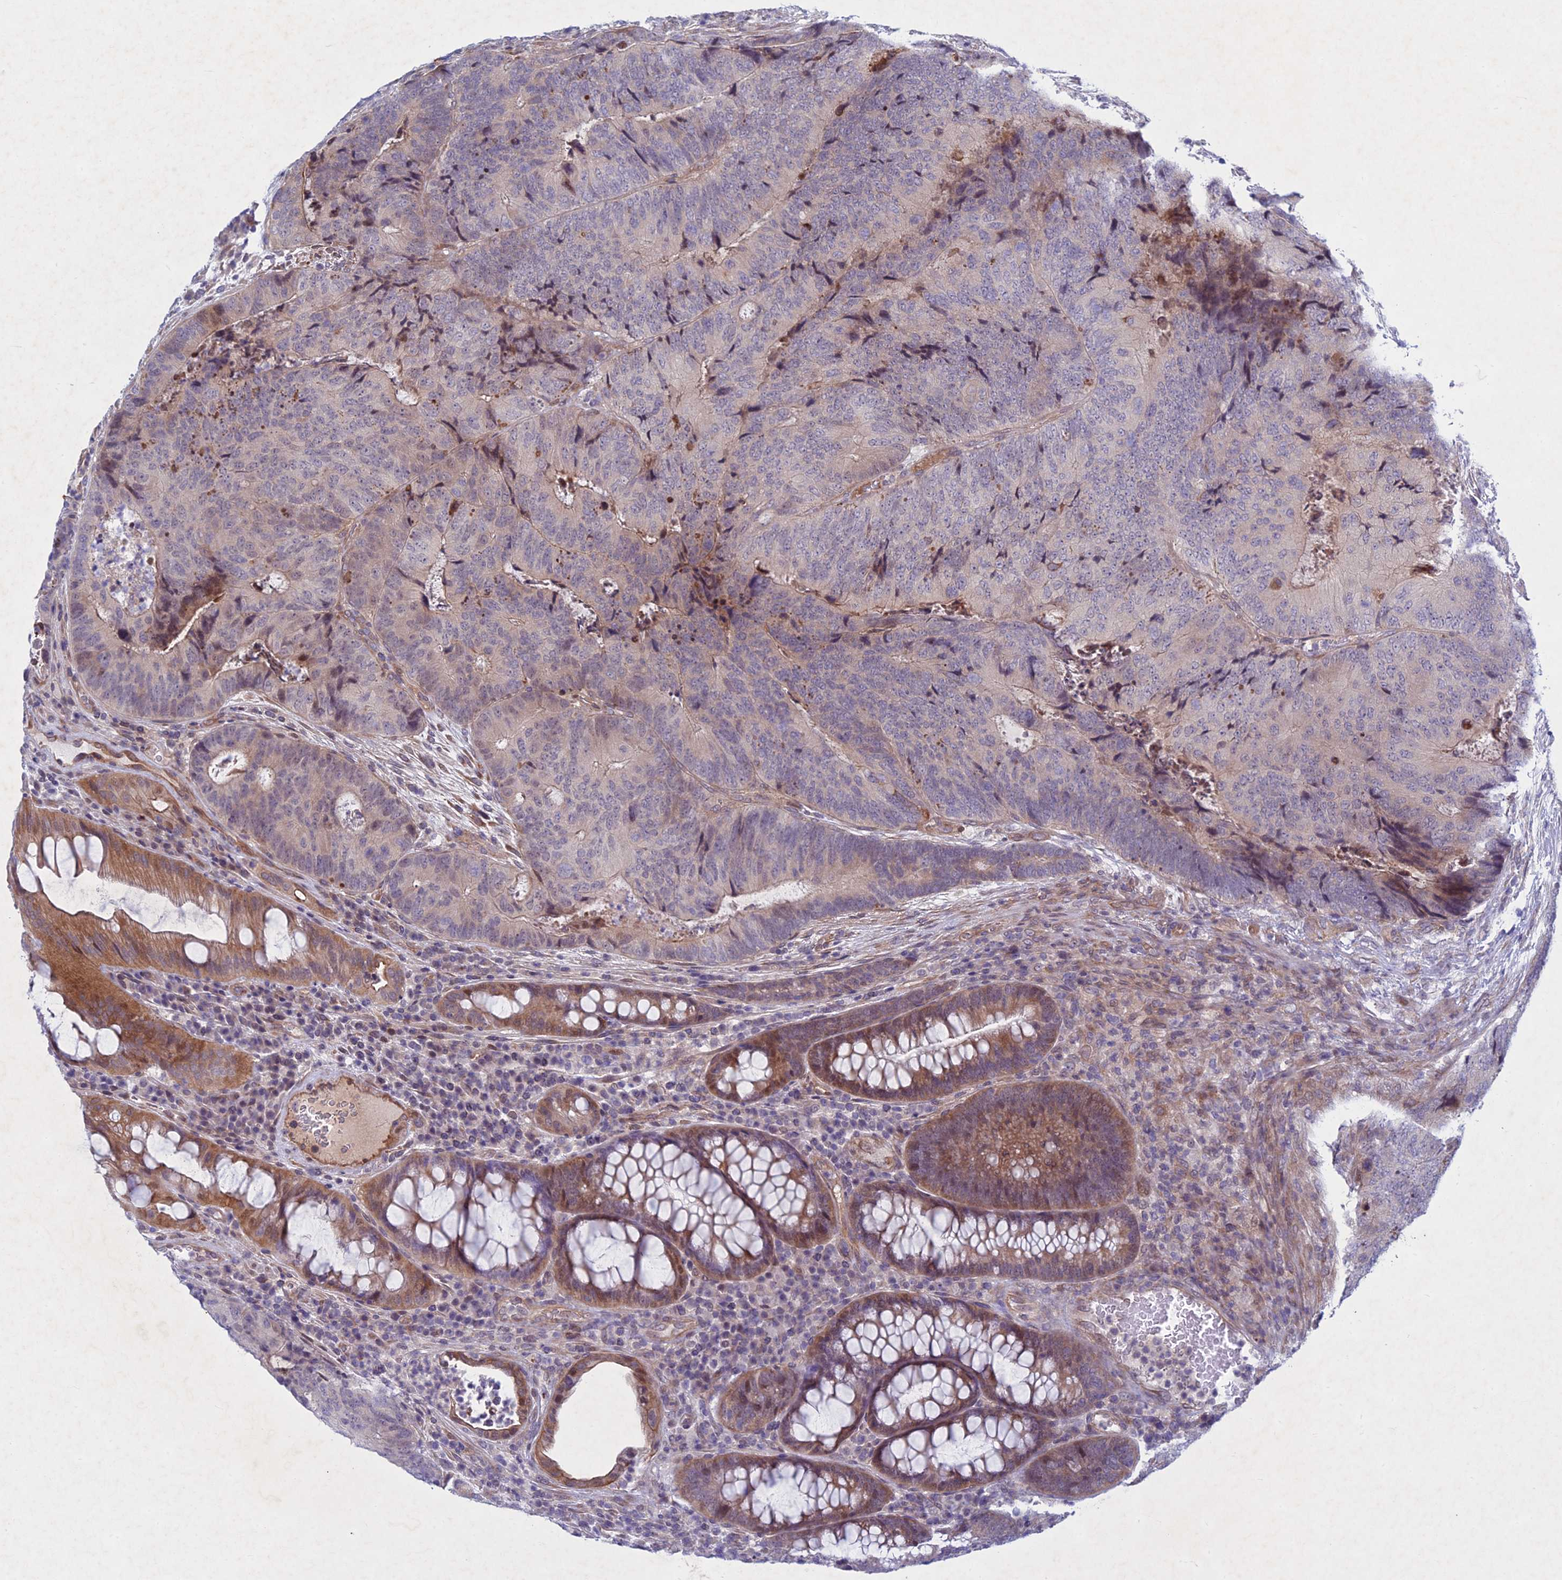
{"staining": {"intensity": "weak", "quantity": "<25%", "location": "cytoplasmic/membranous"}, "tissue": "colorectal cancer", "cell_type": "Tumor cells", "image_type": "cancer", "snomed": [{"axis": "morphology", "description": "Adenocarcinoma, NOS"}, {"axis": "topography", "description": "Colon"}], "caption": "Protein analysis of colorectal cancer exhibits no significant staining in tumor cells.", "gene": "PTHLH", "patient": {"sex": "female", "age": 67}}